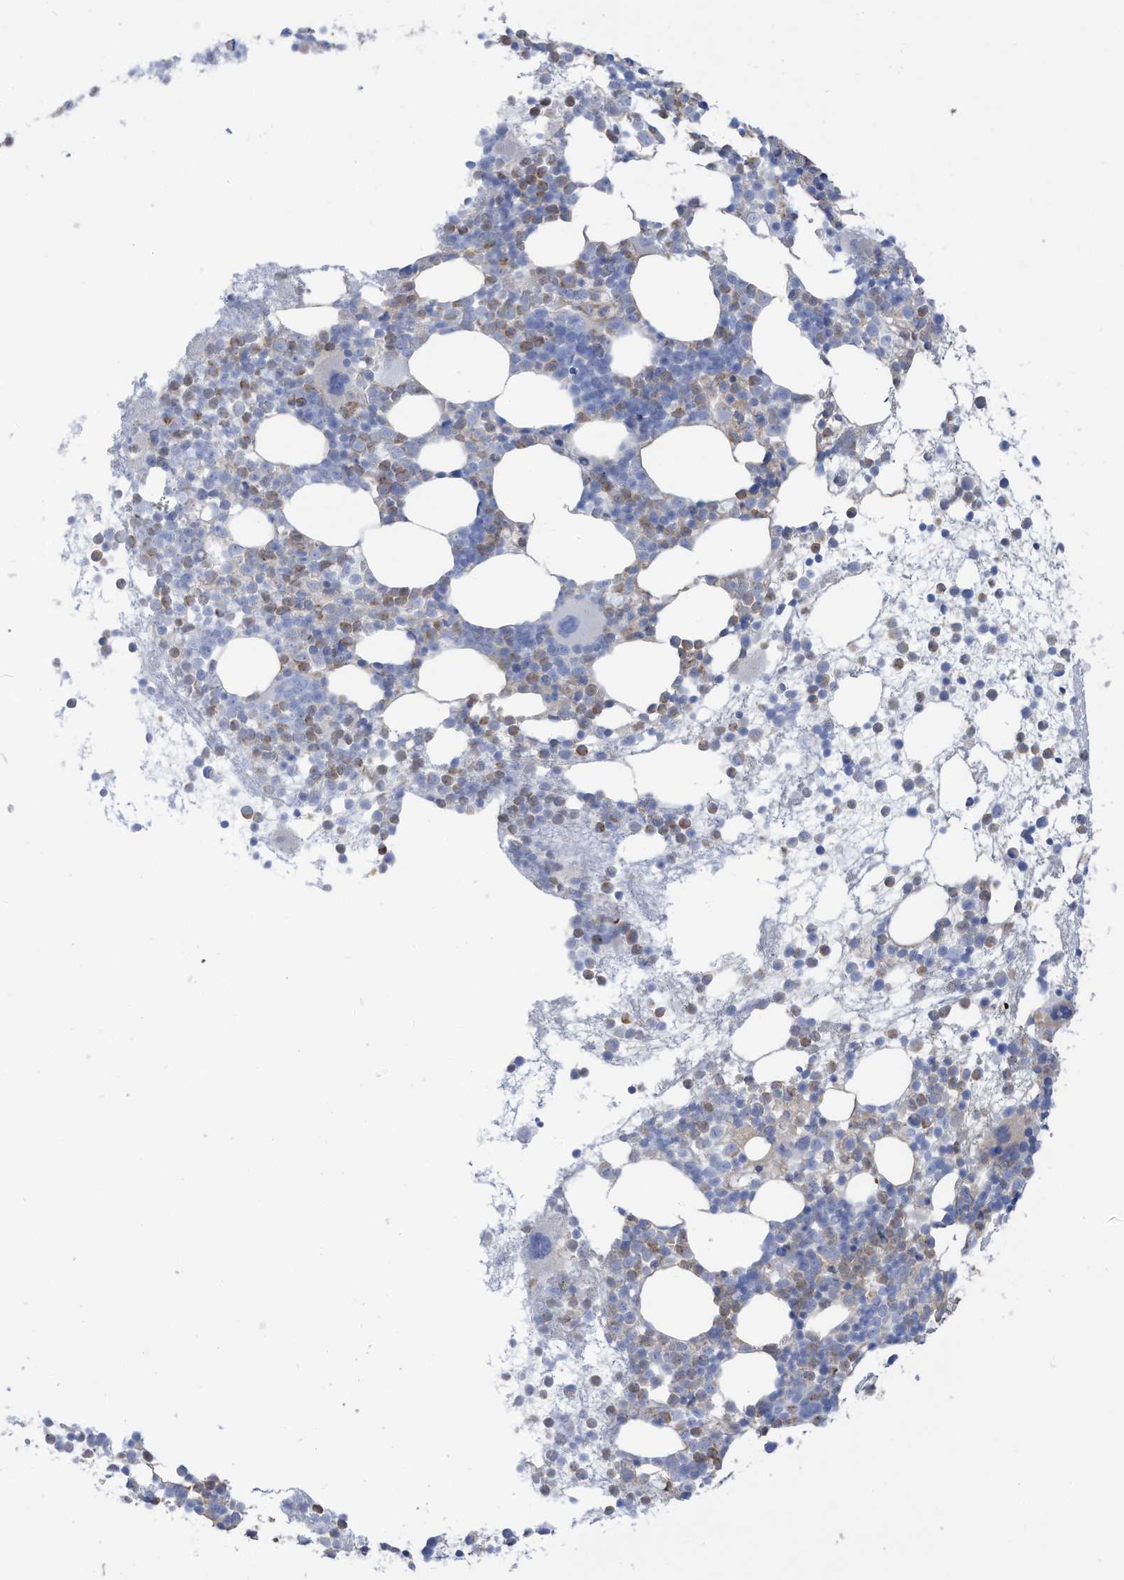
{"staining": {"intensity": "moderate", "quantity": "<25%", "location": "cytoplasmic/membranous"}, "tissue": "bone marrow", "cell_type": "Hematopoietic cells", "image_type": "normal", "snomed": [{"axis": "morphology", "description": "Normal tissue, NOS"}, {"axis": "topography", "description": "Bone marrow"}], "caption": "This image reveals benign bone marrow stained with immunohistochemistry (IHC) to label a protein in brown. The cytoplasmic/membranous of hematopoietic cells show moderate positivity for the protein. Nuclei are counter-stained blue.", "gene": "HSD17B13", "patient": {"sex": "female", "age": 57}}